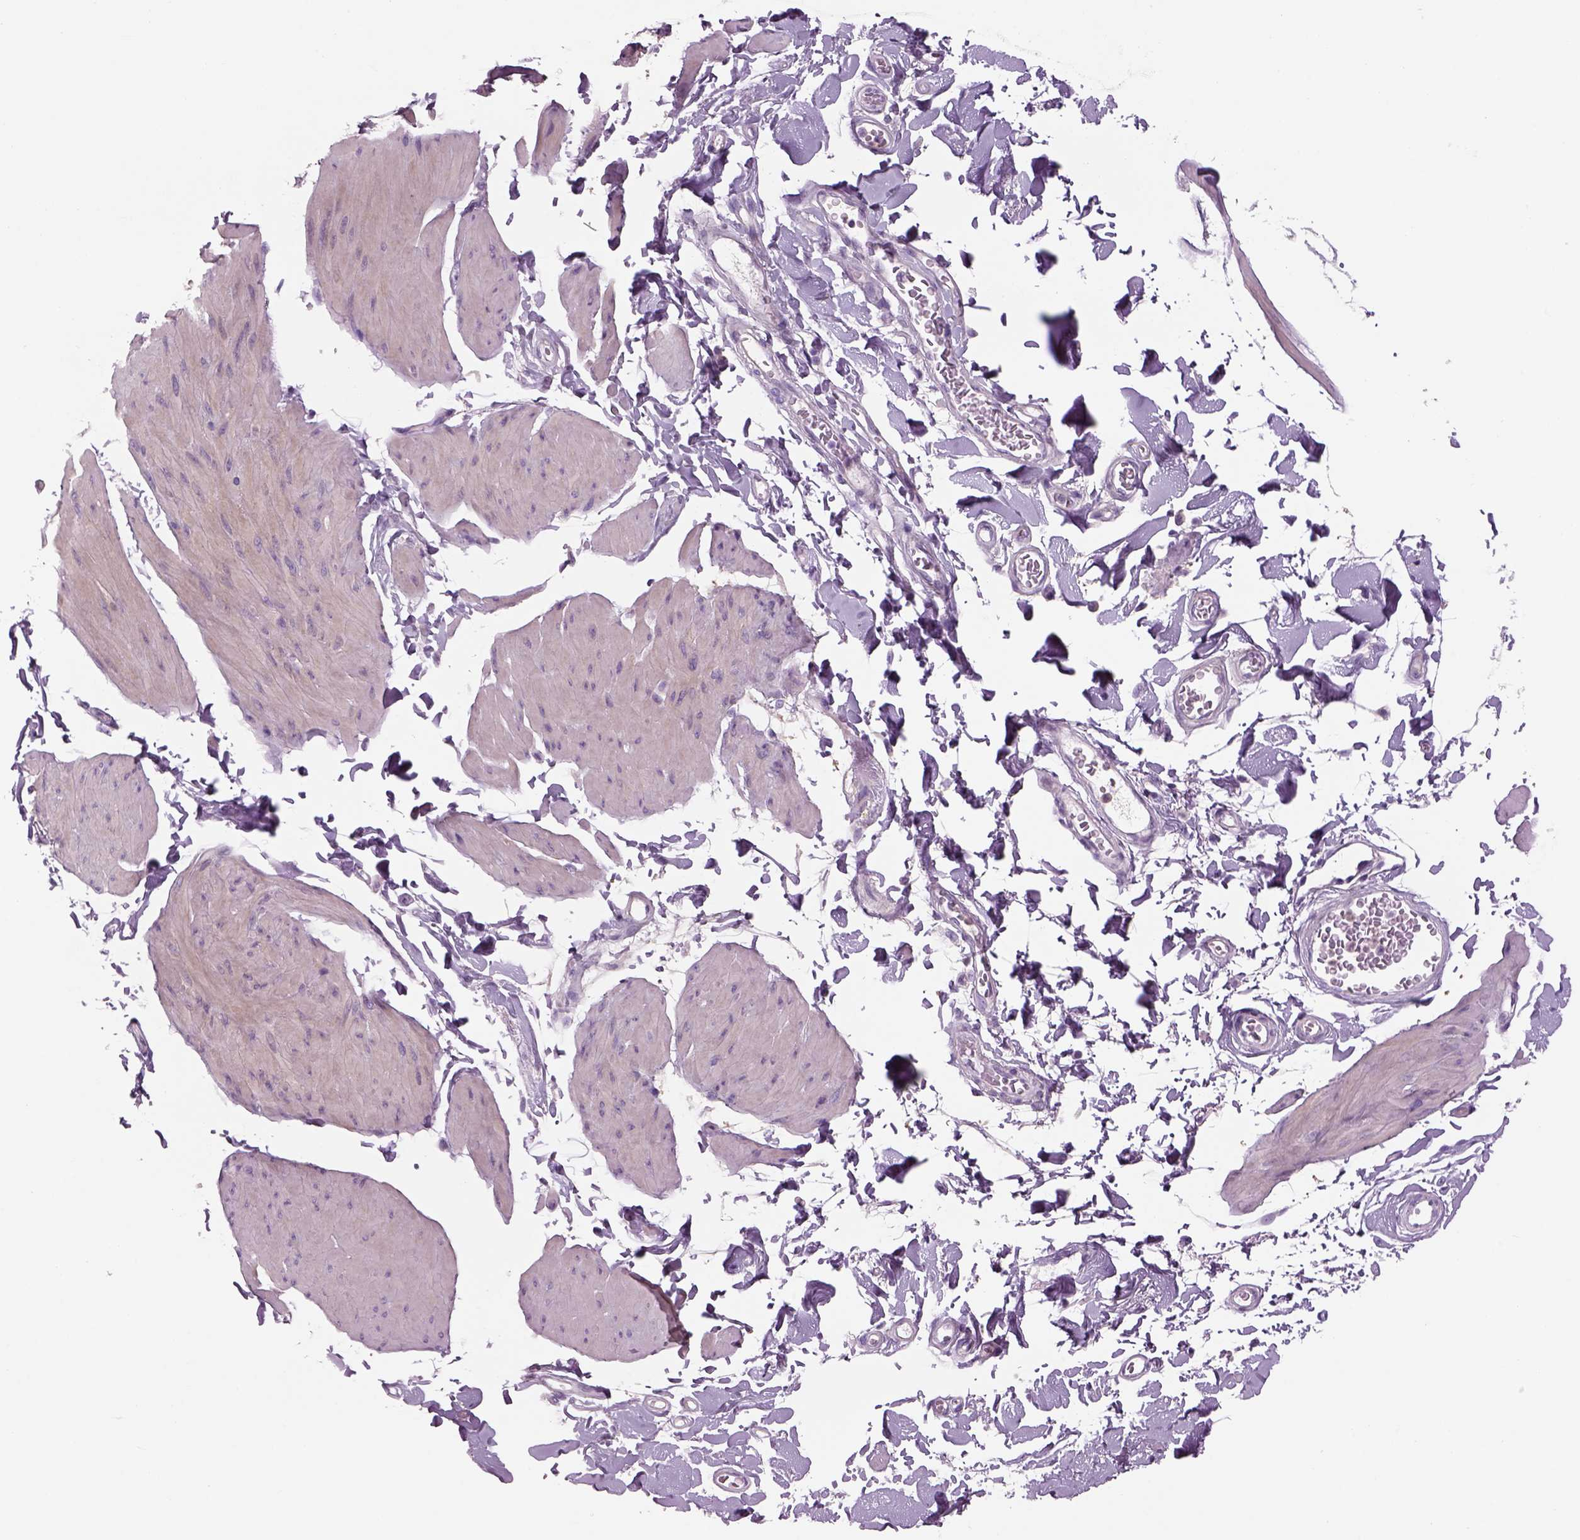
{"staining": {"intensity": "weak", "quantity": "<25%", "location": "cytoplasmic/membranous"}, "tissue": "smooth muscle", "cell_type": "Smooth muscle cells", "image_type": "normal", "snomed": [{"axis": "morphology", "description": "Normal tissue, NOS"}, {"axis": "topography", "description": "Adipose tissue"}, {"axis": "topography", "description": "Smooth muscle"}, {"axis": "topography", "description": "Peripheral nerve tissue"}], "caption": "Protein analysis of benign smooth muscle shows no significant positivity in smooth muscle cells. (DAB (3,3'-diaminobenzidine) IHC, high magnification).", "gene": "MDH1B", "patient": {"sex": "male", "age": 83}}